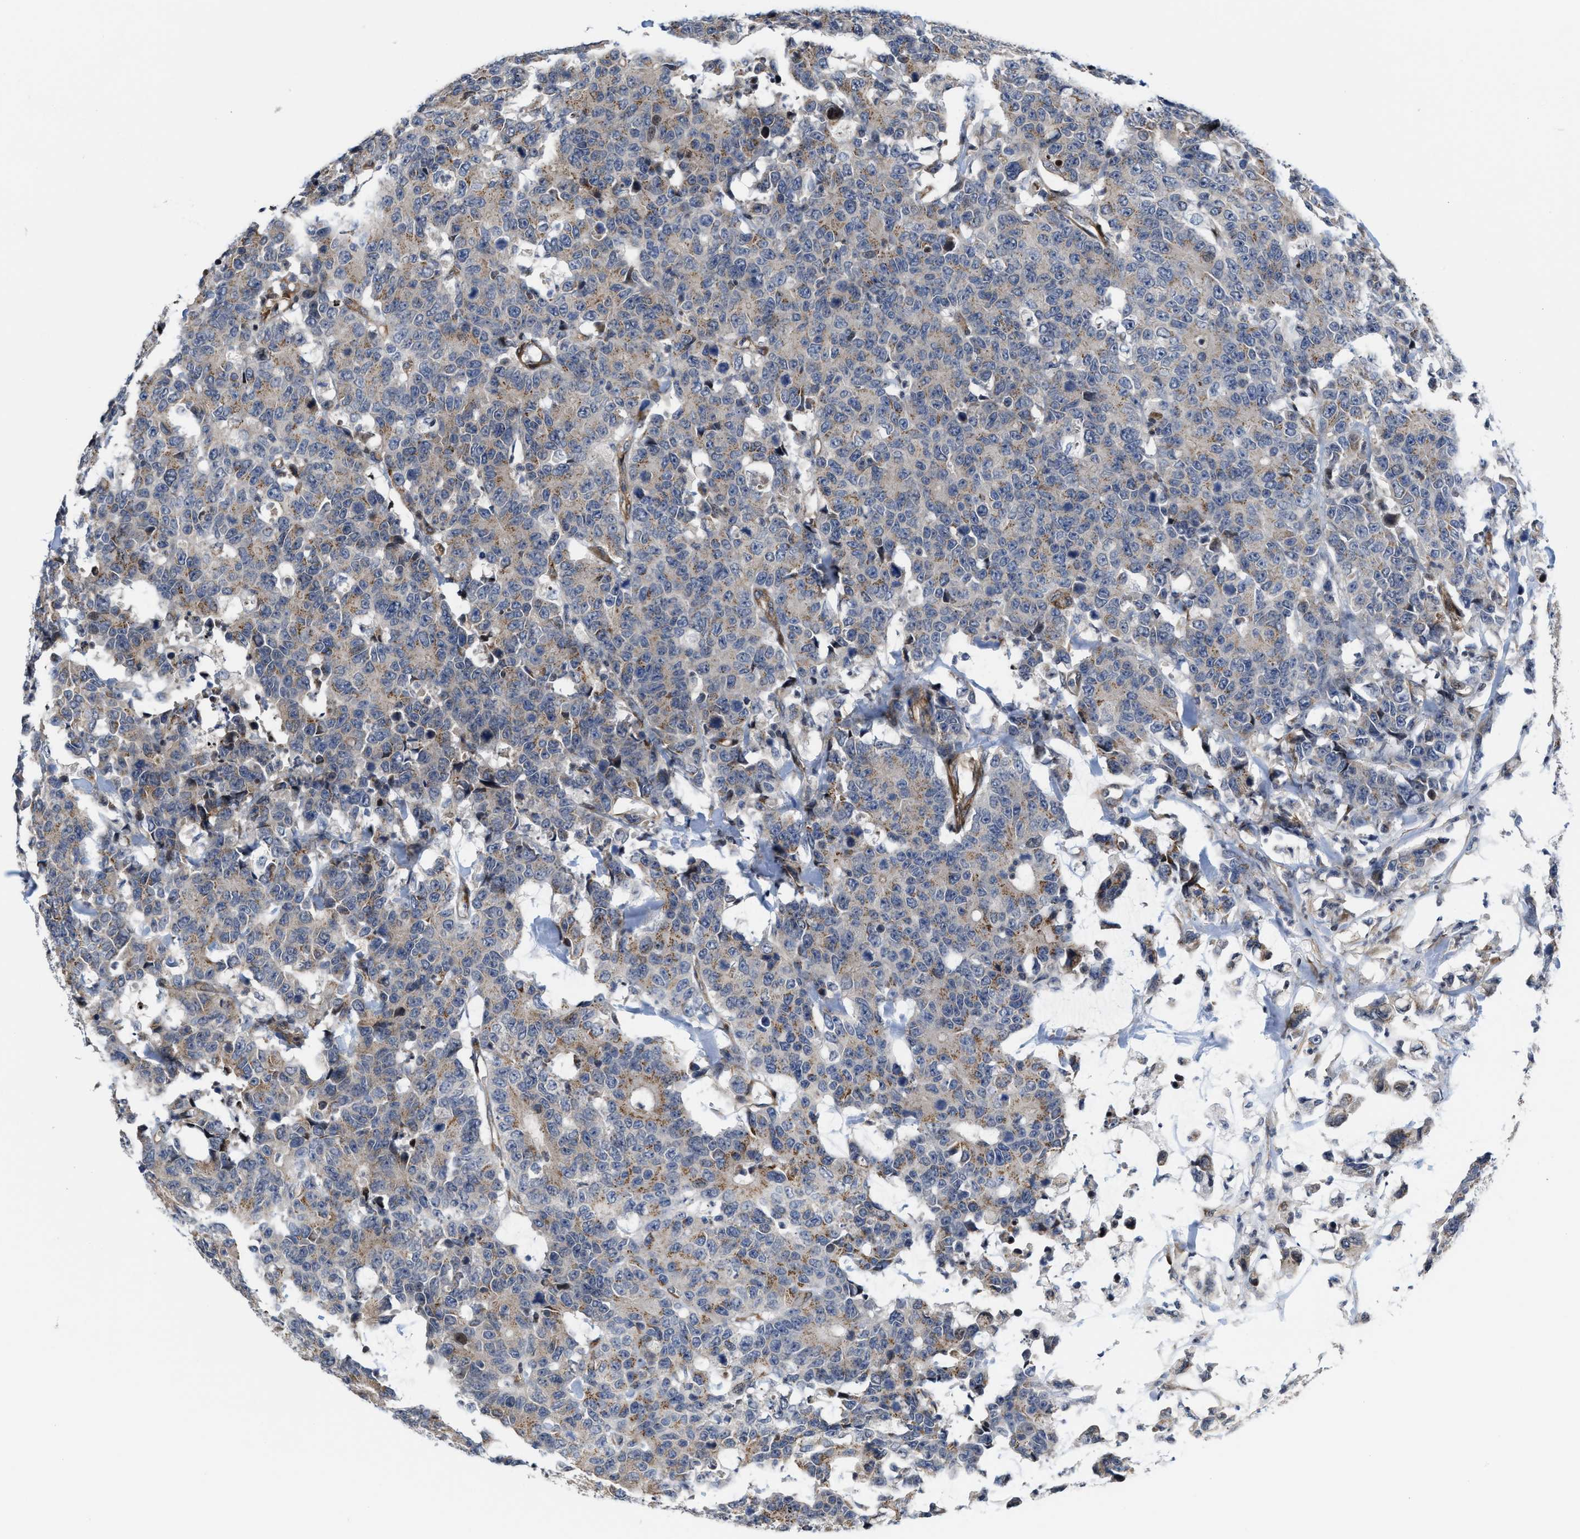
{"staining": {"intensity": "weak", "quantity": "25%-75%", "location": "cytoplasmic/membranous"}, "tissue": "colorectal cancer", "cell_type": "Tumor cells", "image_type": "cancer", "snomed": [{"axis": "morphology", "description": "Adenocarcinoma, NOS"}, {"axis": "topography", "description": "Colon"}], "caption": "Colorectal adenocarcinoma was stained to show a protein in brown. There is low levels of weak cytoplasmic/membranous staining in about 25%-75% of tumor cells.", "gene": "TGFB1I1", "patient": {"sex": "female", "age": 86}}